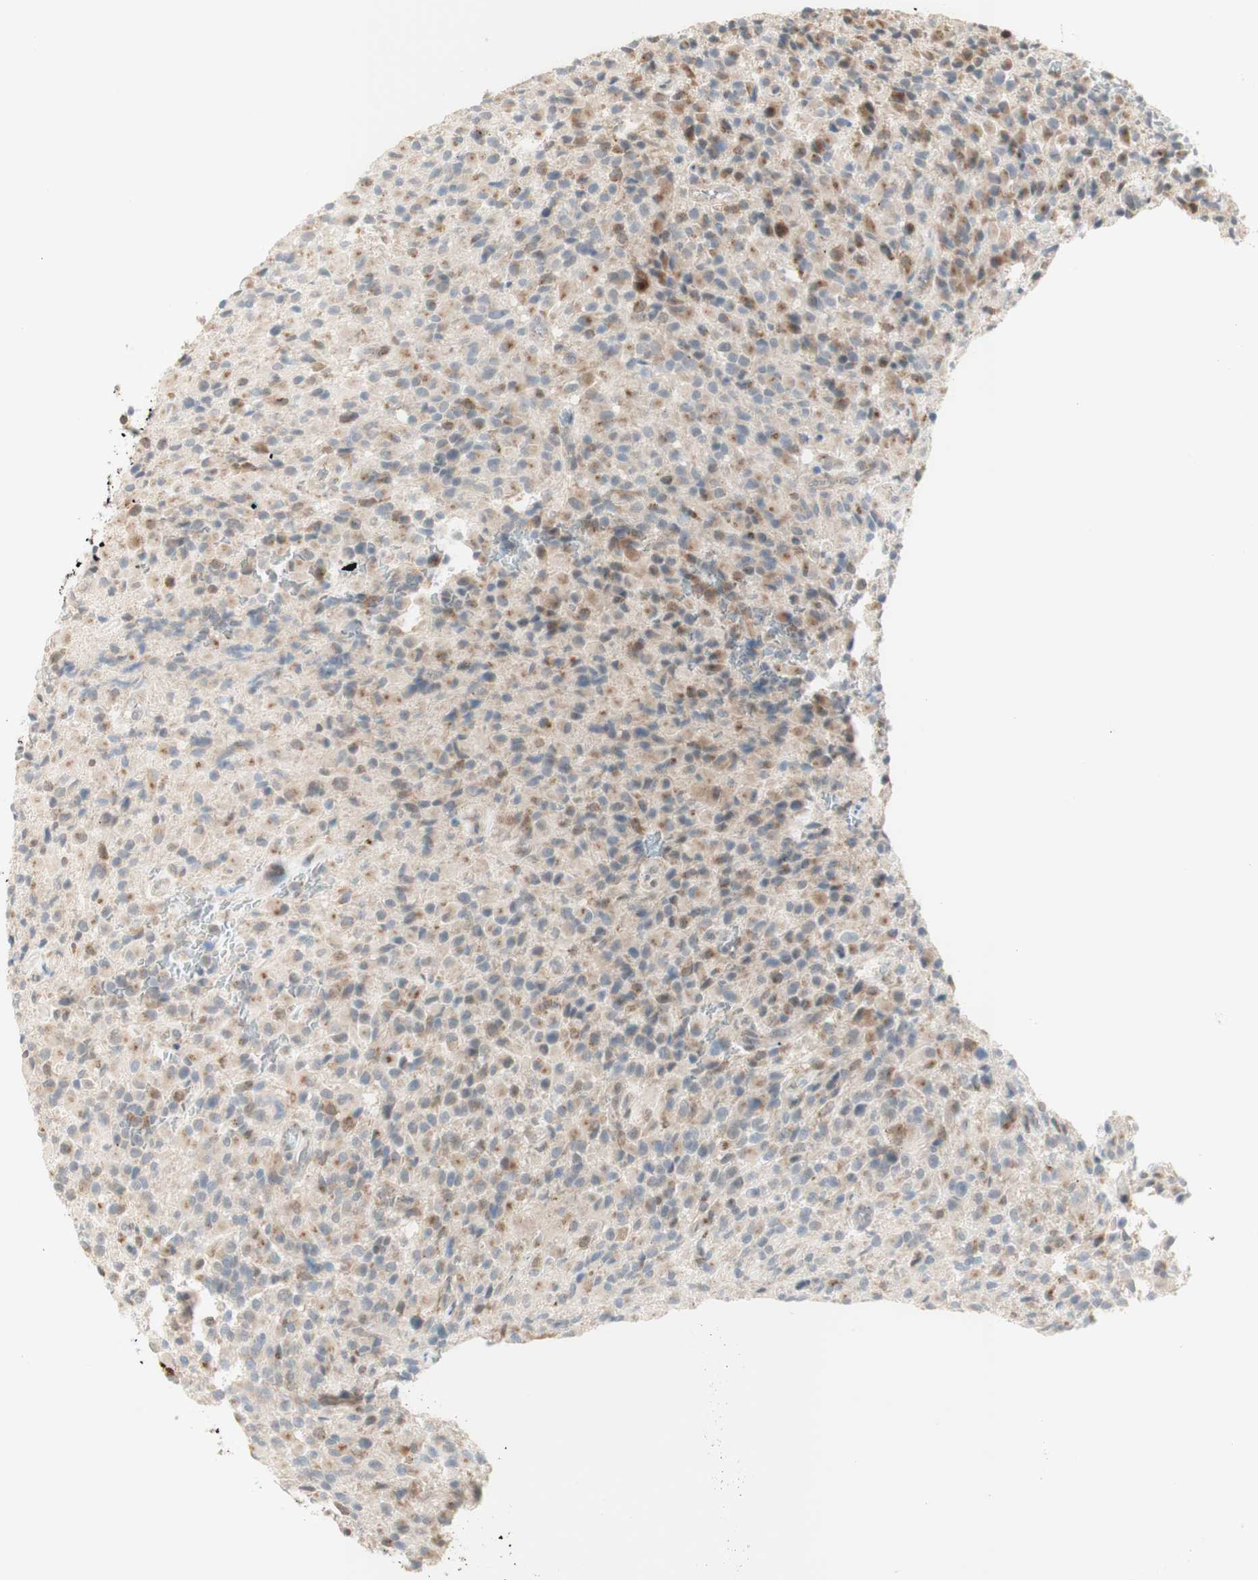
{"staining": {"intensity": "weak", "quantity": "25%-75%", "location": "cytoplasmic/membranous"}, "tissue": "glioma", "cell_type": "Tumor cells", "image_type": "cancer", "snomed": [{"axis": "morphology", "description": "Glioma, malignant, High grade"}, {"axis": "topography", "description": "Brain"}], "caption": "Immunohistochemical staining of human malignant glioma (high-grade) demonstrates low levels of weak cytoplasmic/membranous positivity in about 25%-75% of tumor cells.", "gene": "GAPT", "patient": {"sex": "male", "age": 71}}